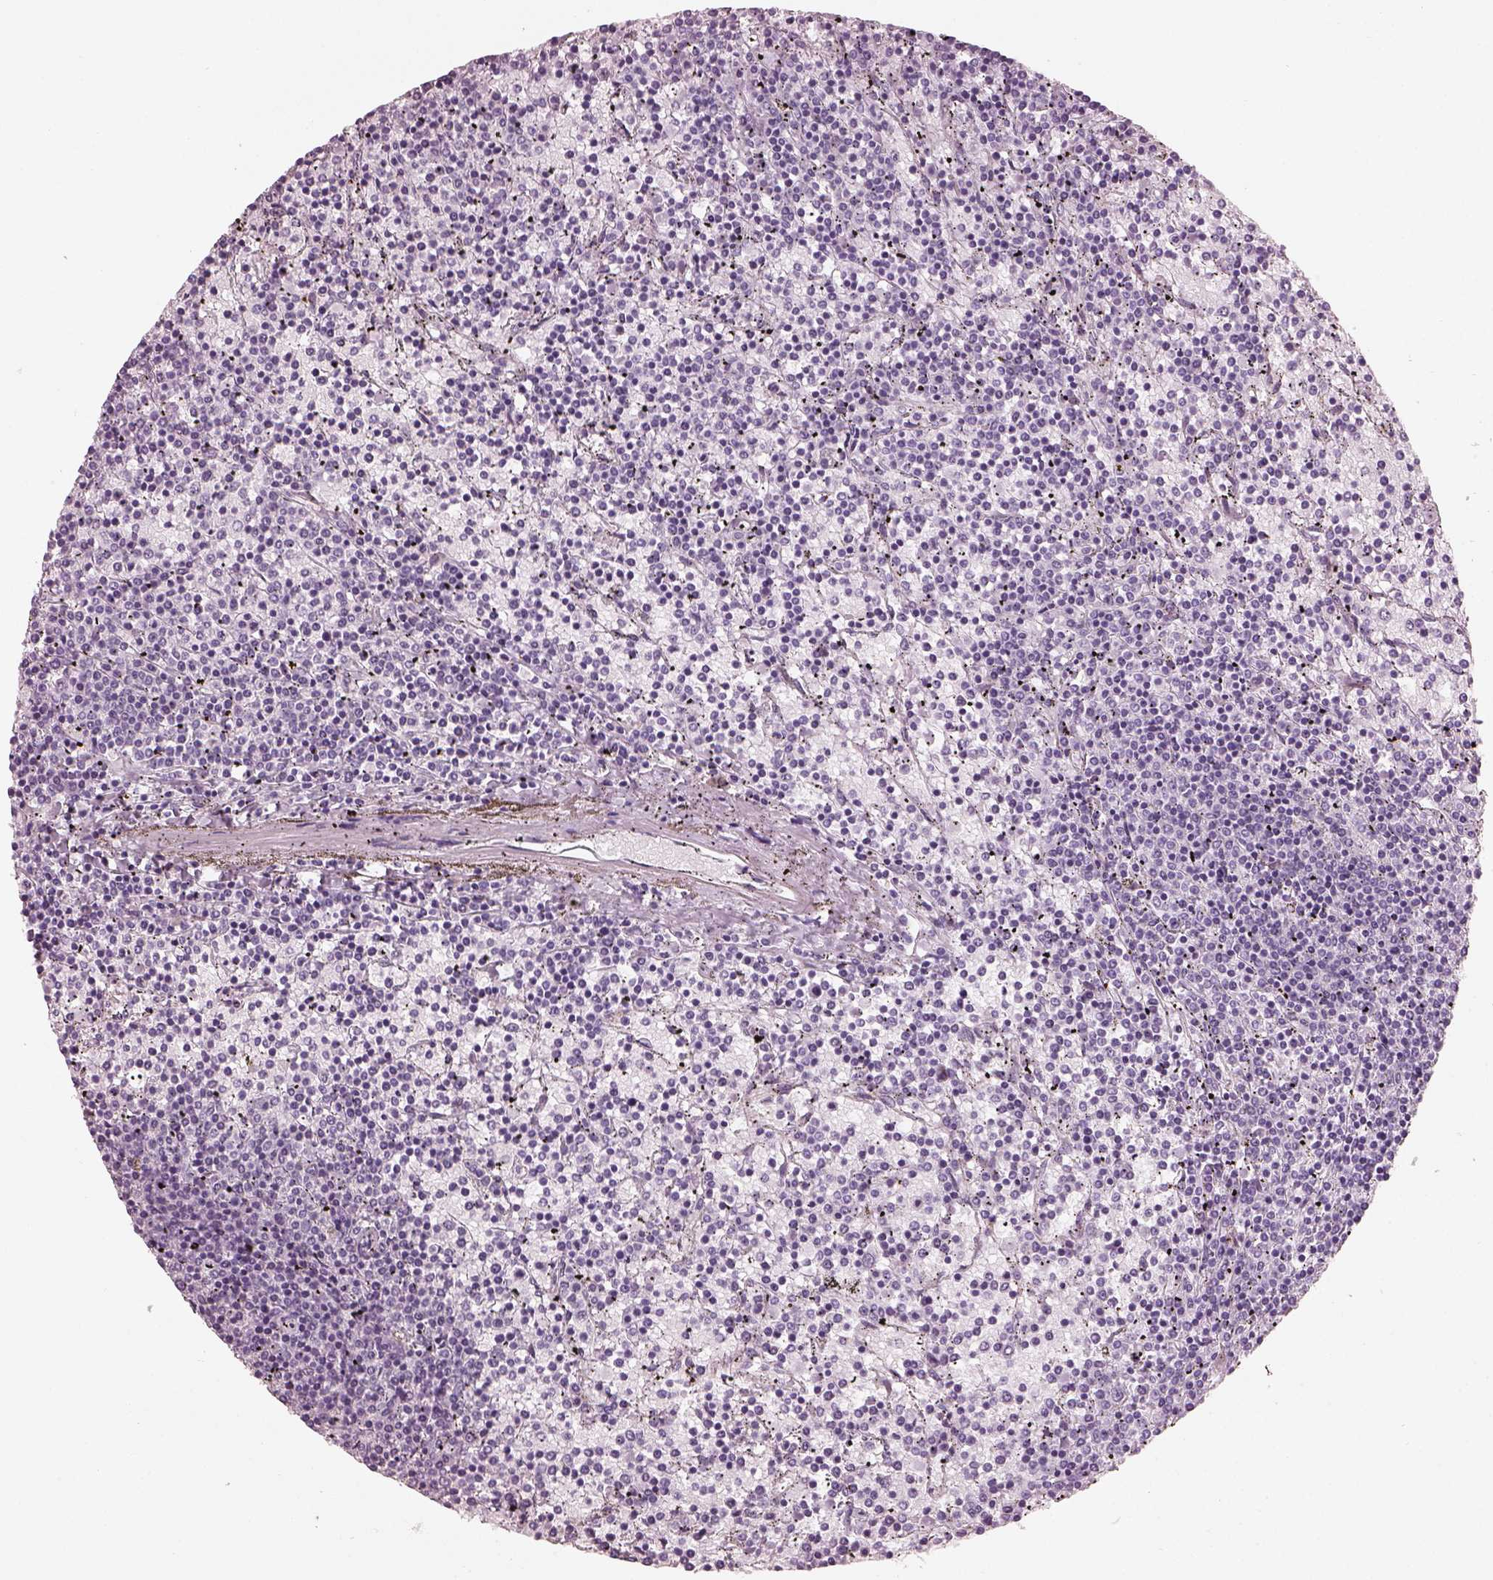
{"staining": {"intensity": "negative", "quantity": "none", "location": "none"}, "tissue": "lymphoma", "cell_type": "Tumor cells", "image_type": "cancer", "snomed": [{"axis": "morphology", "description": "Malignant lymphoma, non-Hodgkin's type, Low grade"}, {"axis": "topography", "description": "Spleen"}], "caption": "Tumor cells show no significant protein positivity in low-grade malignant lymphoma, non-Hodgkin's type.", "gene": "HYDIN", "patient": {"sex": "female", "age": 77}}